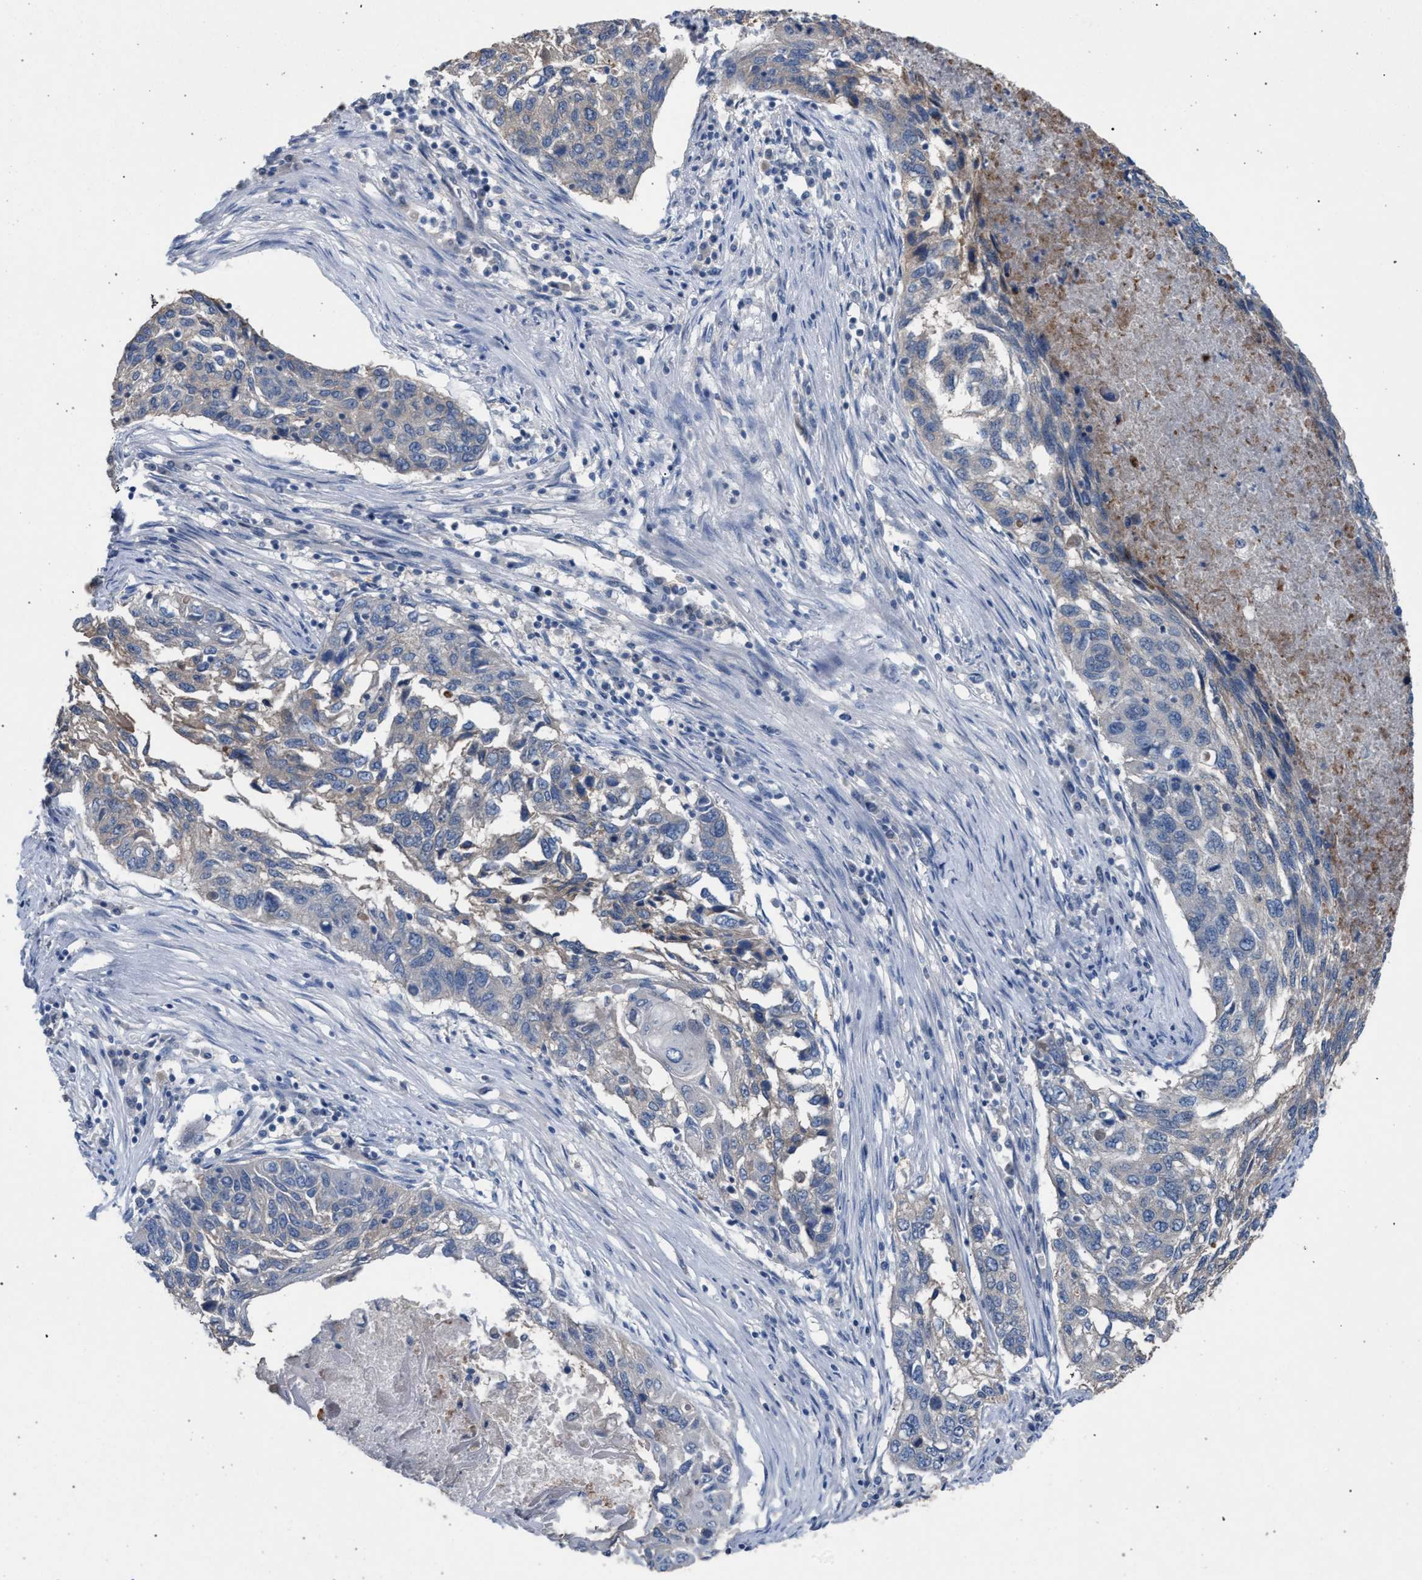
{"staining": {"intensity": "weak", "quantity": "<25%", "location": "cytoplasmic/membranous"}, "tissue": "lung cancer", "cell_type": "Tumor cells", "image_type": "cancer", "snomed": [{"axis": "morphology", "description": "Squamous cell carcinoma, NOS"}, {"axis": "topography", "description": "Lung"}], "caption": "Histopathology image shows no significant protein staining in tumor cells of lung cancer (squamous cell carcinoma).", "gene": "TECPR1", "patient": {"sex": "female", "age": 63}}